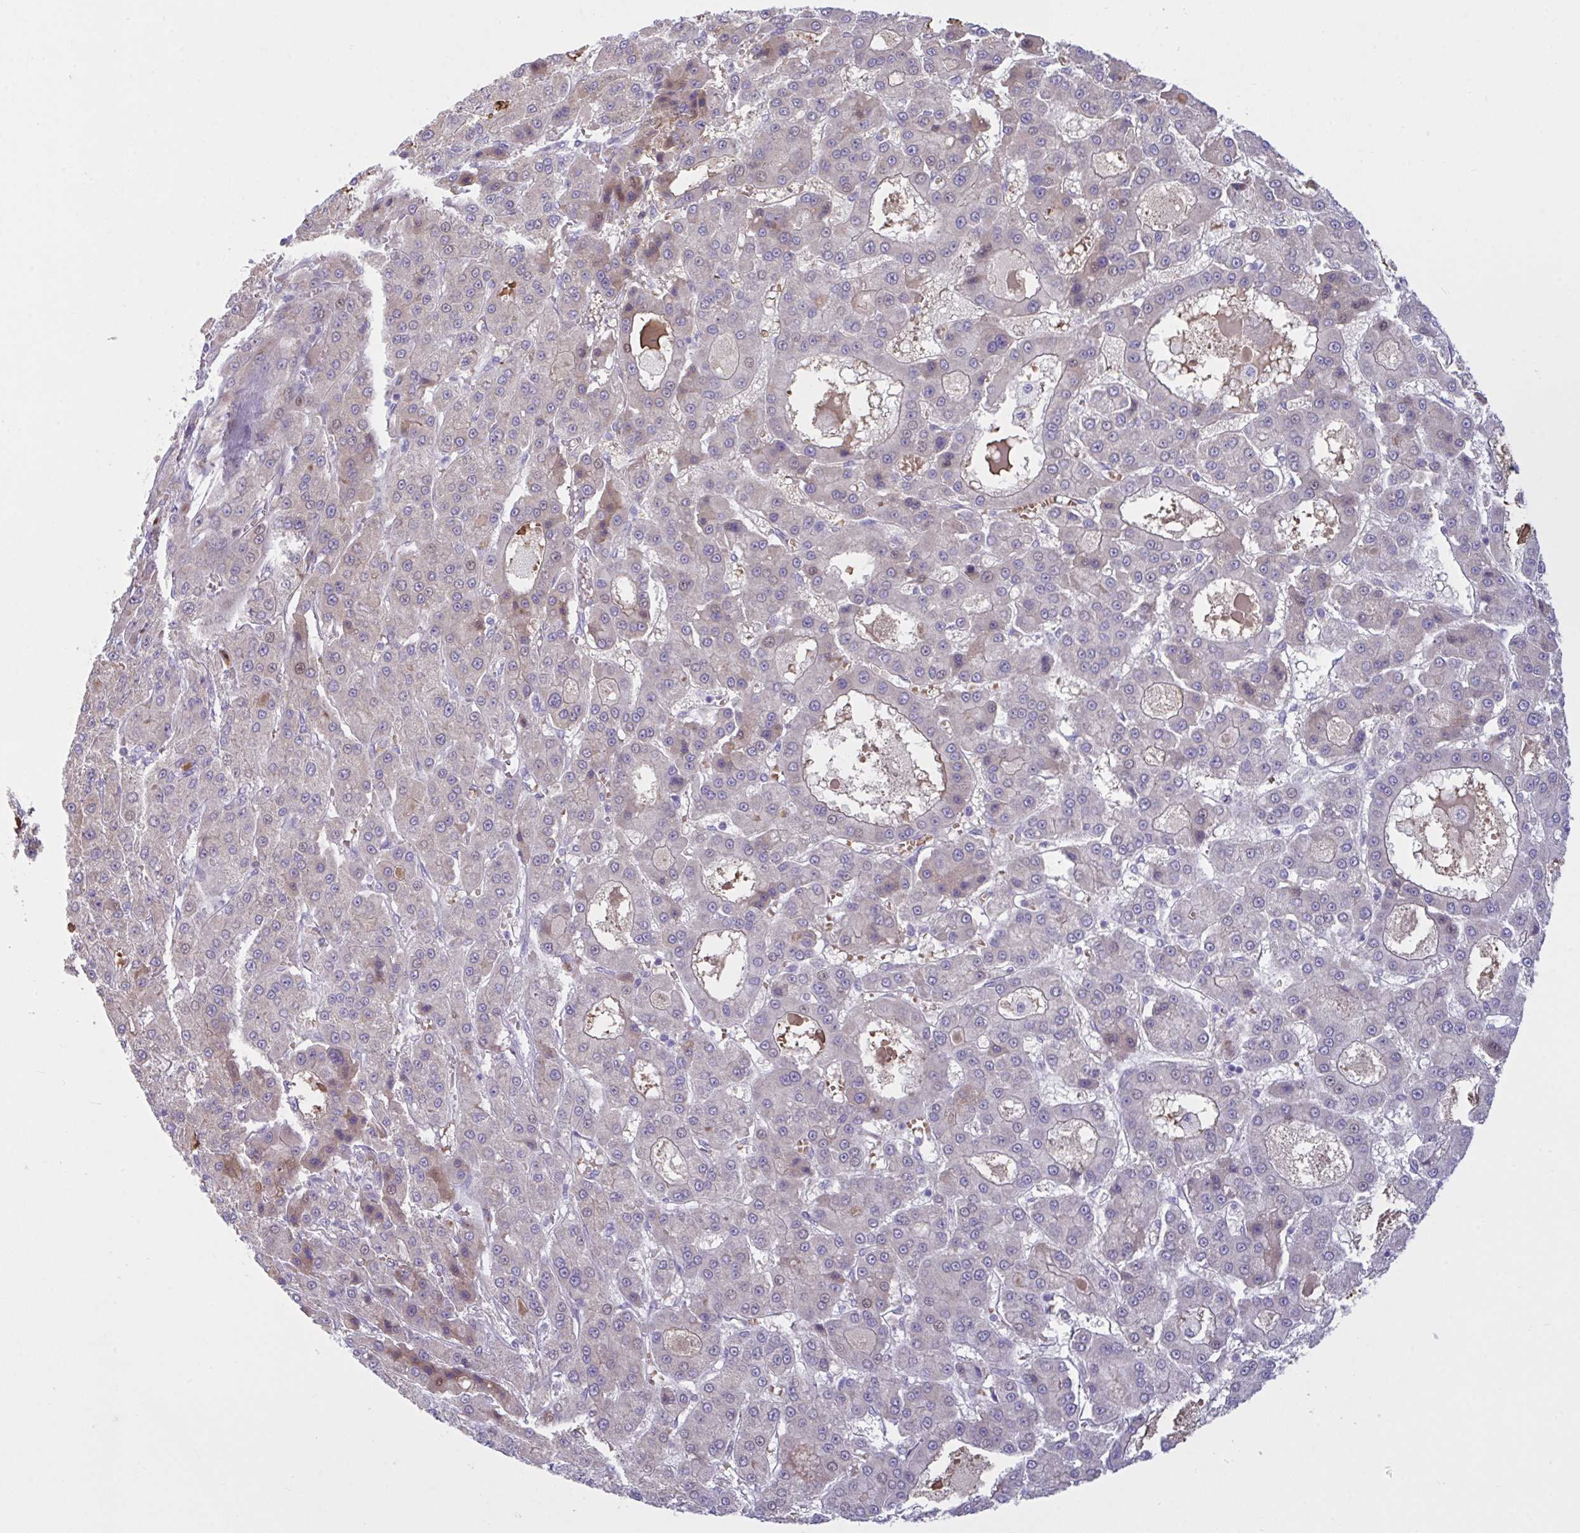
{"staining": {"intensity": "weak", "quantity": "<25%", "location": "cytoplasmic/membranous"}, "tissue": "liver cancer", "cell_type": "Tumor cells", "image_type": "cancer", "snomed": [{"axis": "morphology", "description": "Carcinoma, Hepatocellular, NOS"}, {"axis": "topography", "description": "Liver"}], "caption": "Tumor cells are negative for brown protein staining in liver cancer.", "gene": "VWC2", "patient": {"sex": "male", "age": 70}}